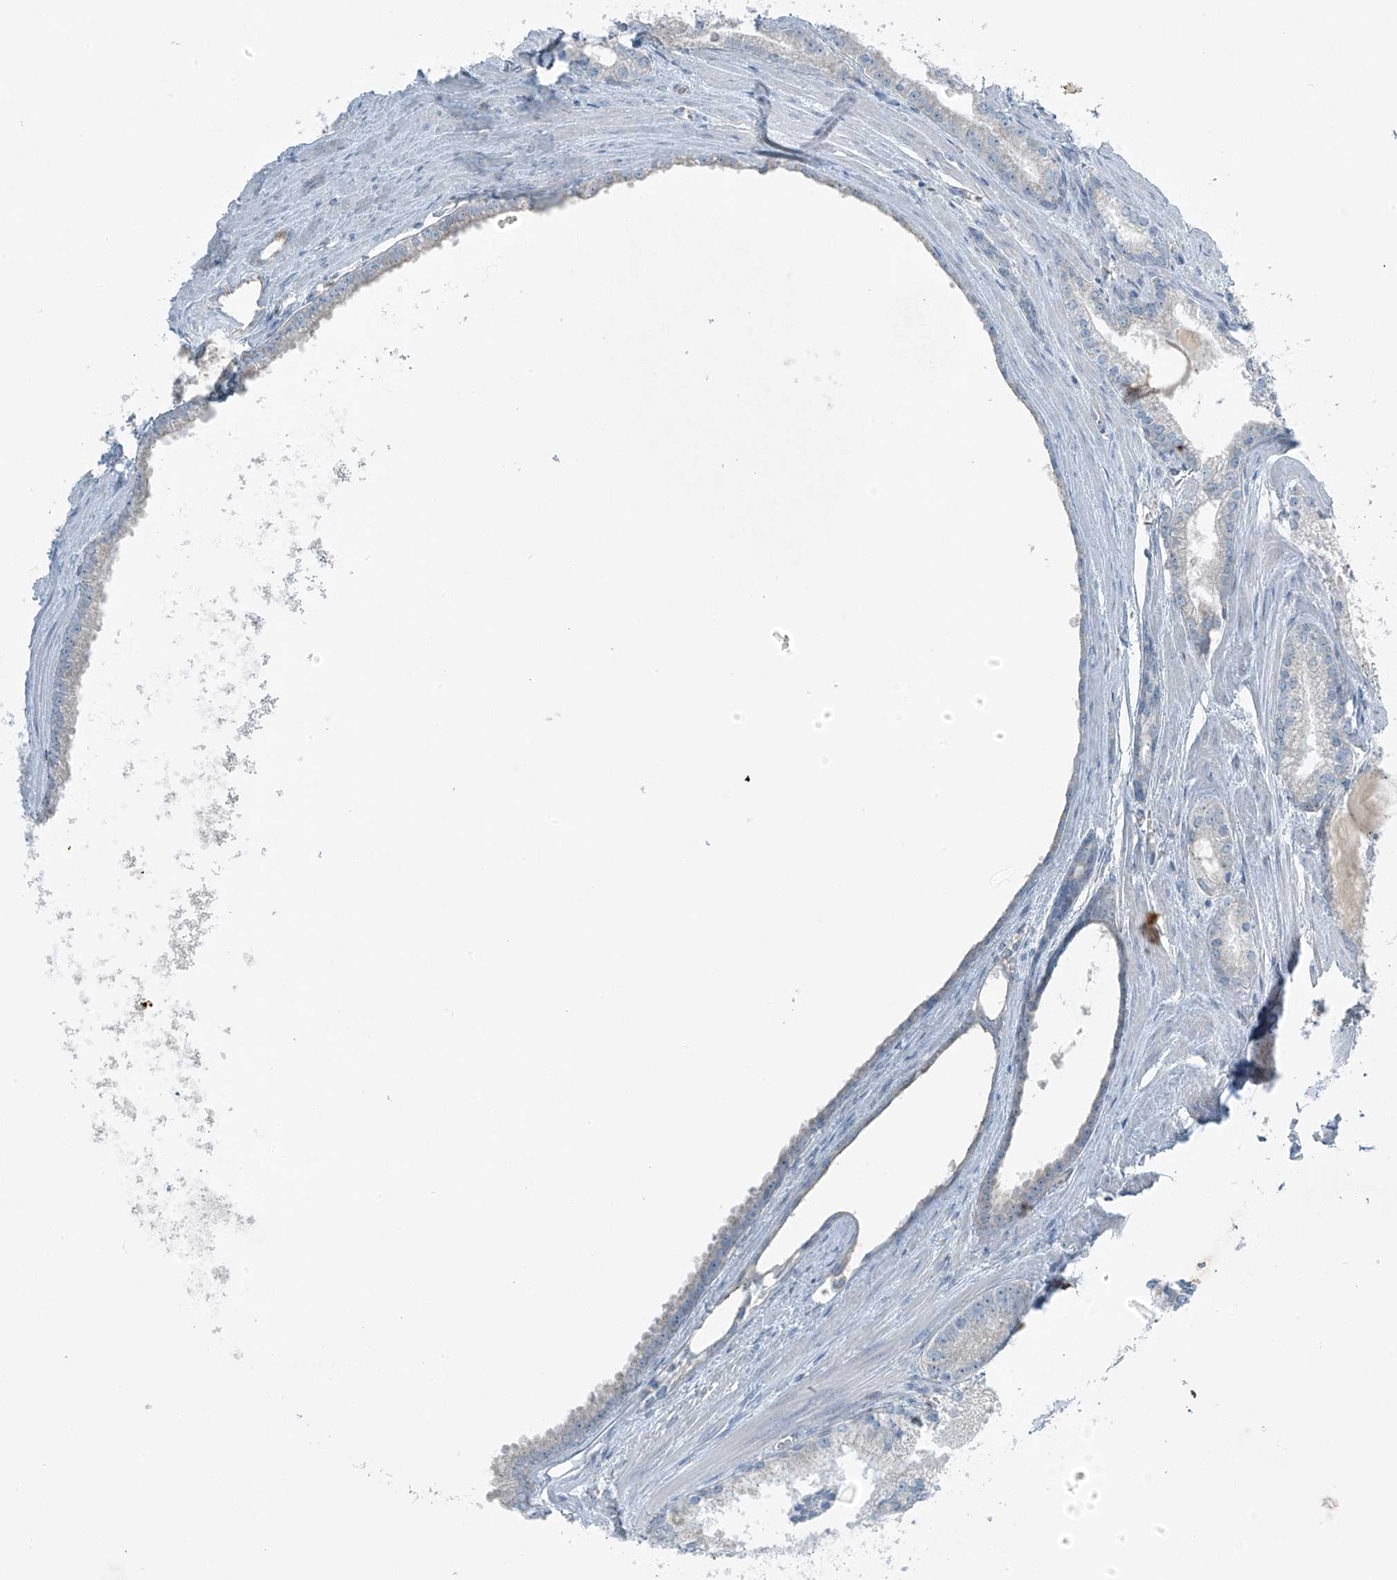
{"staining": {"intensity": "negative", "quantity": "none", "location": "none"}, "tissue": "prostate cancer", "cell_type": "Tumor cells", "image_type": "cancer", "snomed": [{"axis": "morphology", "description": "Adenocarcinoma, Low grade"}, {"axis": "topography", "description": "Prostate"}], "caption": "A high-resolution micrograph shows IHC staining of prostate adenocarcinoma (low-grade), which exhibits no significant staining in tumor cells. (IHC, brightfield microscopy, high magnification).", "gene": "FAM131C", "patient": {"sex": "male", "age": 54}}